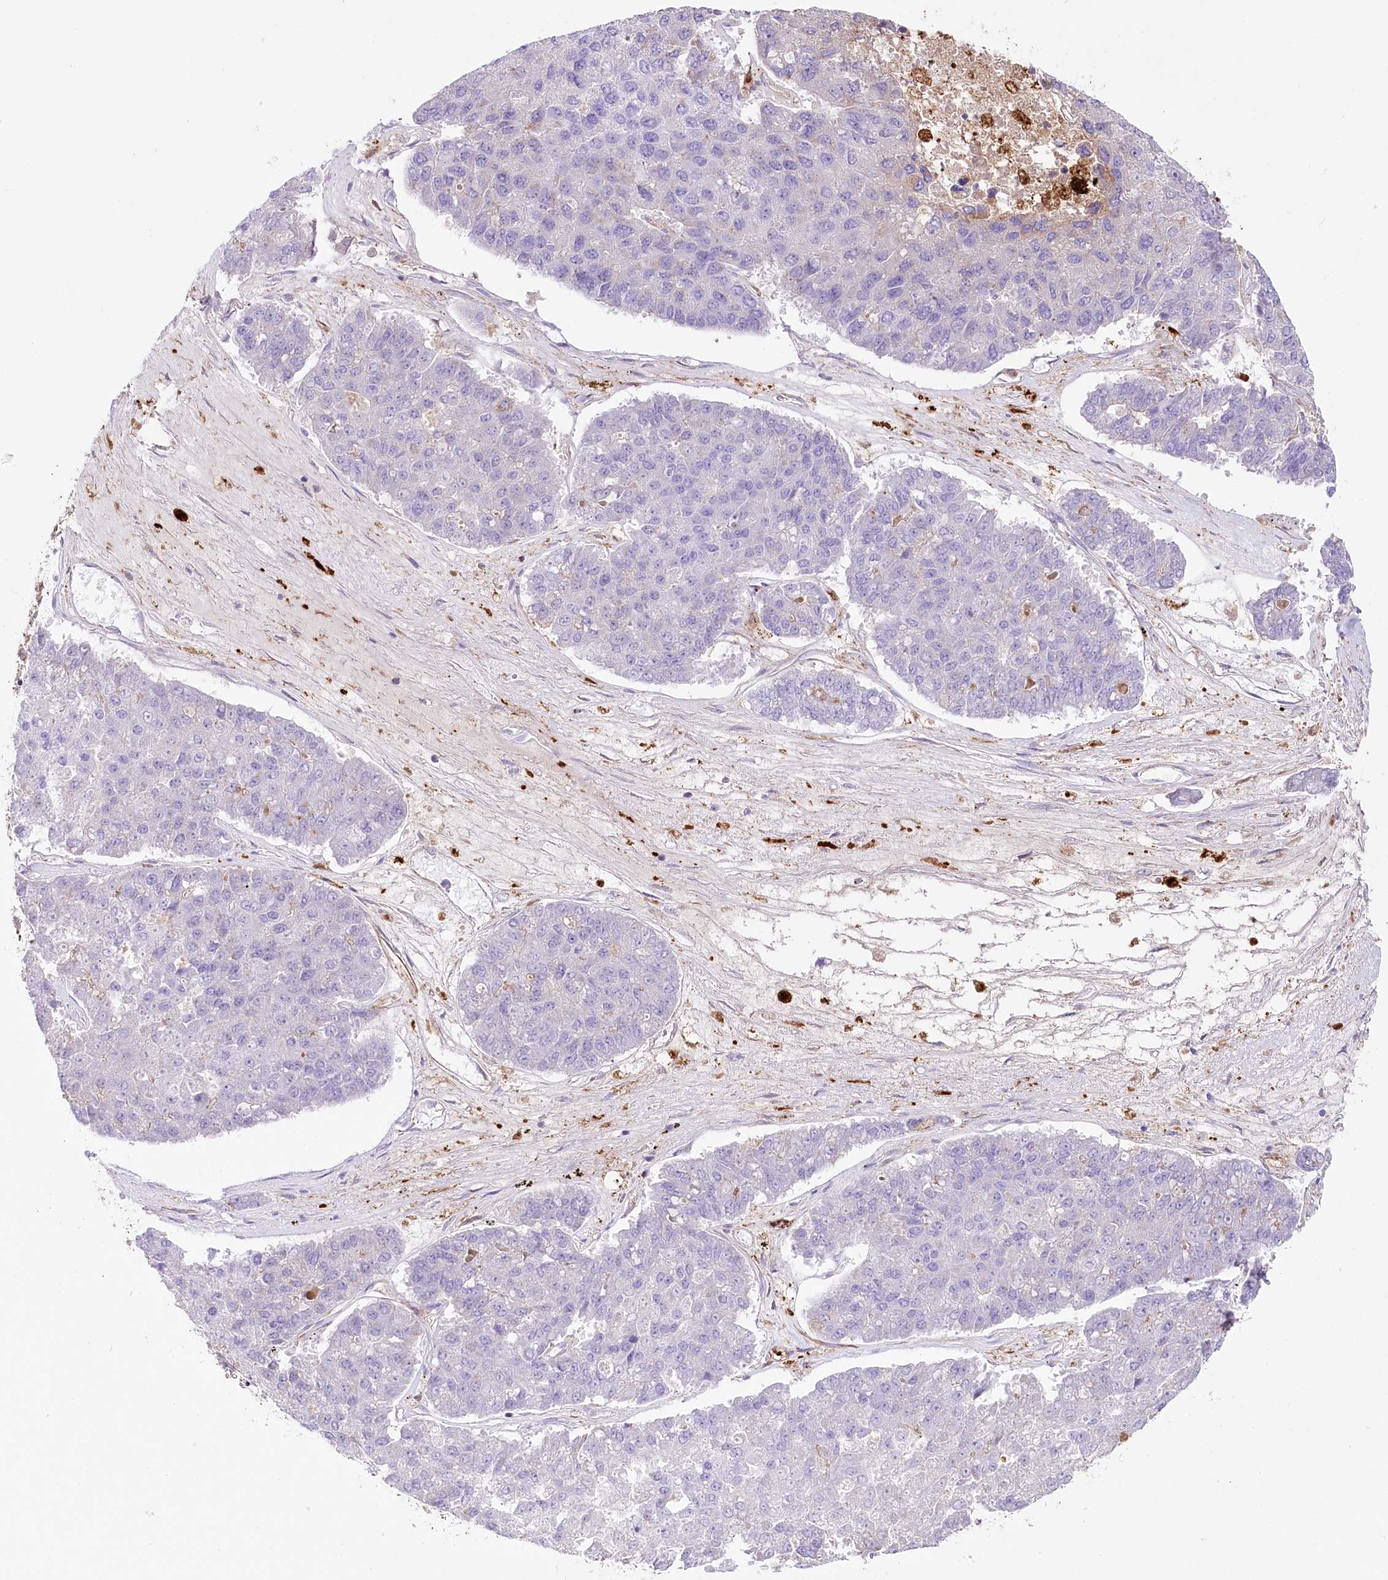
{"staining": {"intensity": "negative", "quantity": "none", "location": "none"}, "tissue": "pancreatic cancer", "cell_type": "Tumor cells", "image_type": "cancer", "snomed": [{"axis": "morphology", "description": "Adenocarcinoma, NOS"}, {"axis": "topography", "description": "Pancreas"}], "caption": "High magnification brightfield microscopy of pancreatic adenocarcinoma stained with DAB (brown) and counterstained with hematoxylin (blue): tumor cells show no significant positivity.", "gene": "DNAJC19", "patient": {"sex": "male", "age": 50}}